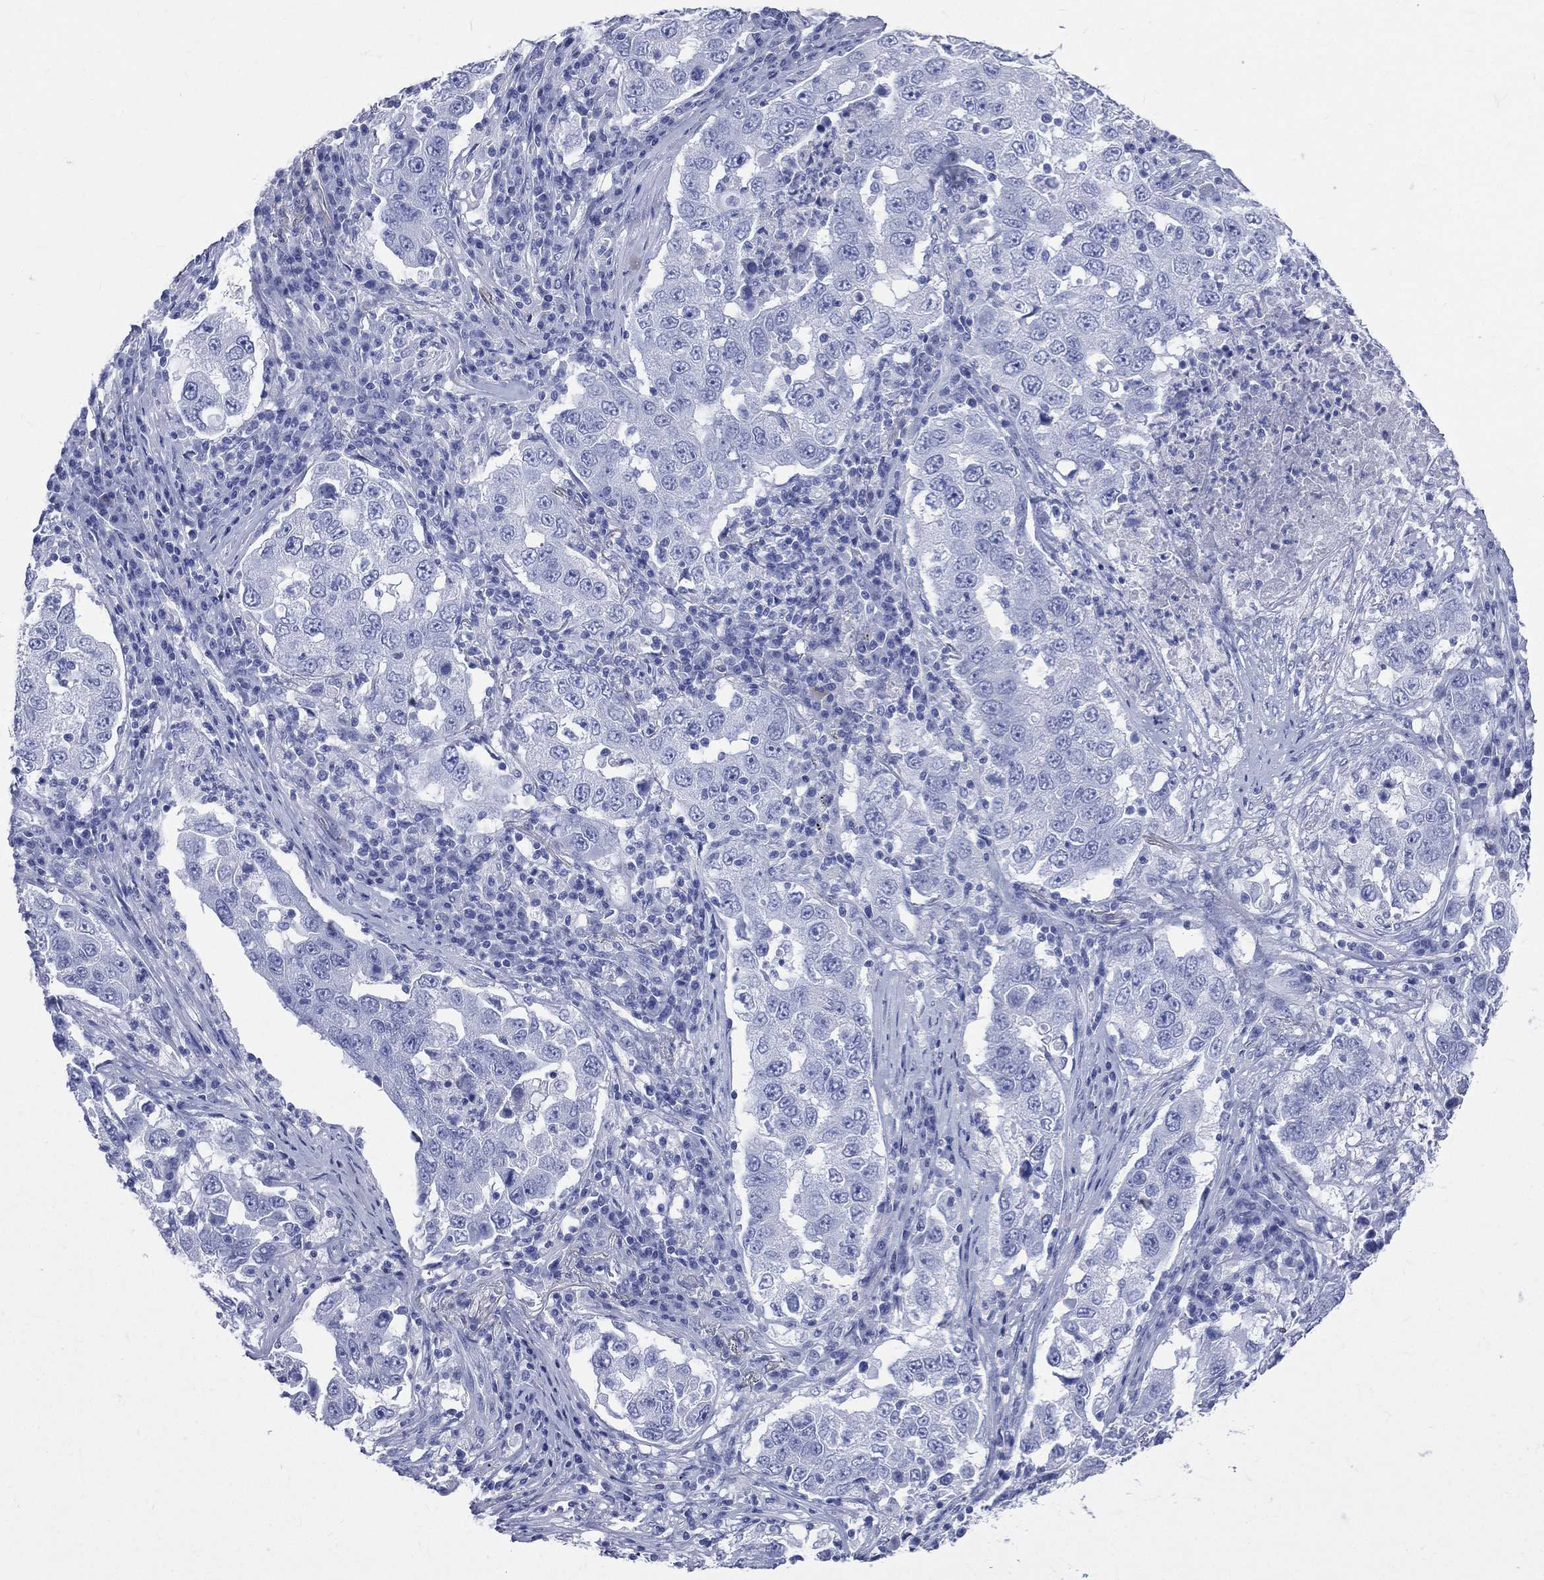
{"staining": {"intensity": "negative", "quantity": "none", "location": "none"}, "tissue": "lung cancer", "cell_type": "Tumor cells", "image_type": "cancer", "snomed": [{"axis": "morphology", "description": "Adenocarcinoma, NOS"}, {"axis": "topography", "description": "Lung"}], "caption": "Lung cancer (adenocarcinoma) stained for a protein using IHC demonstrates no staining tumor cells.", "gene": "SYP", "patient": {"sex": "male", "age": 73}}